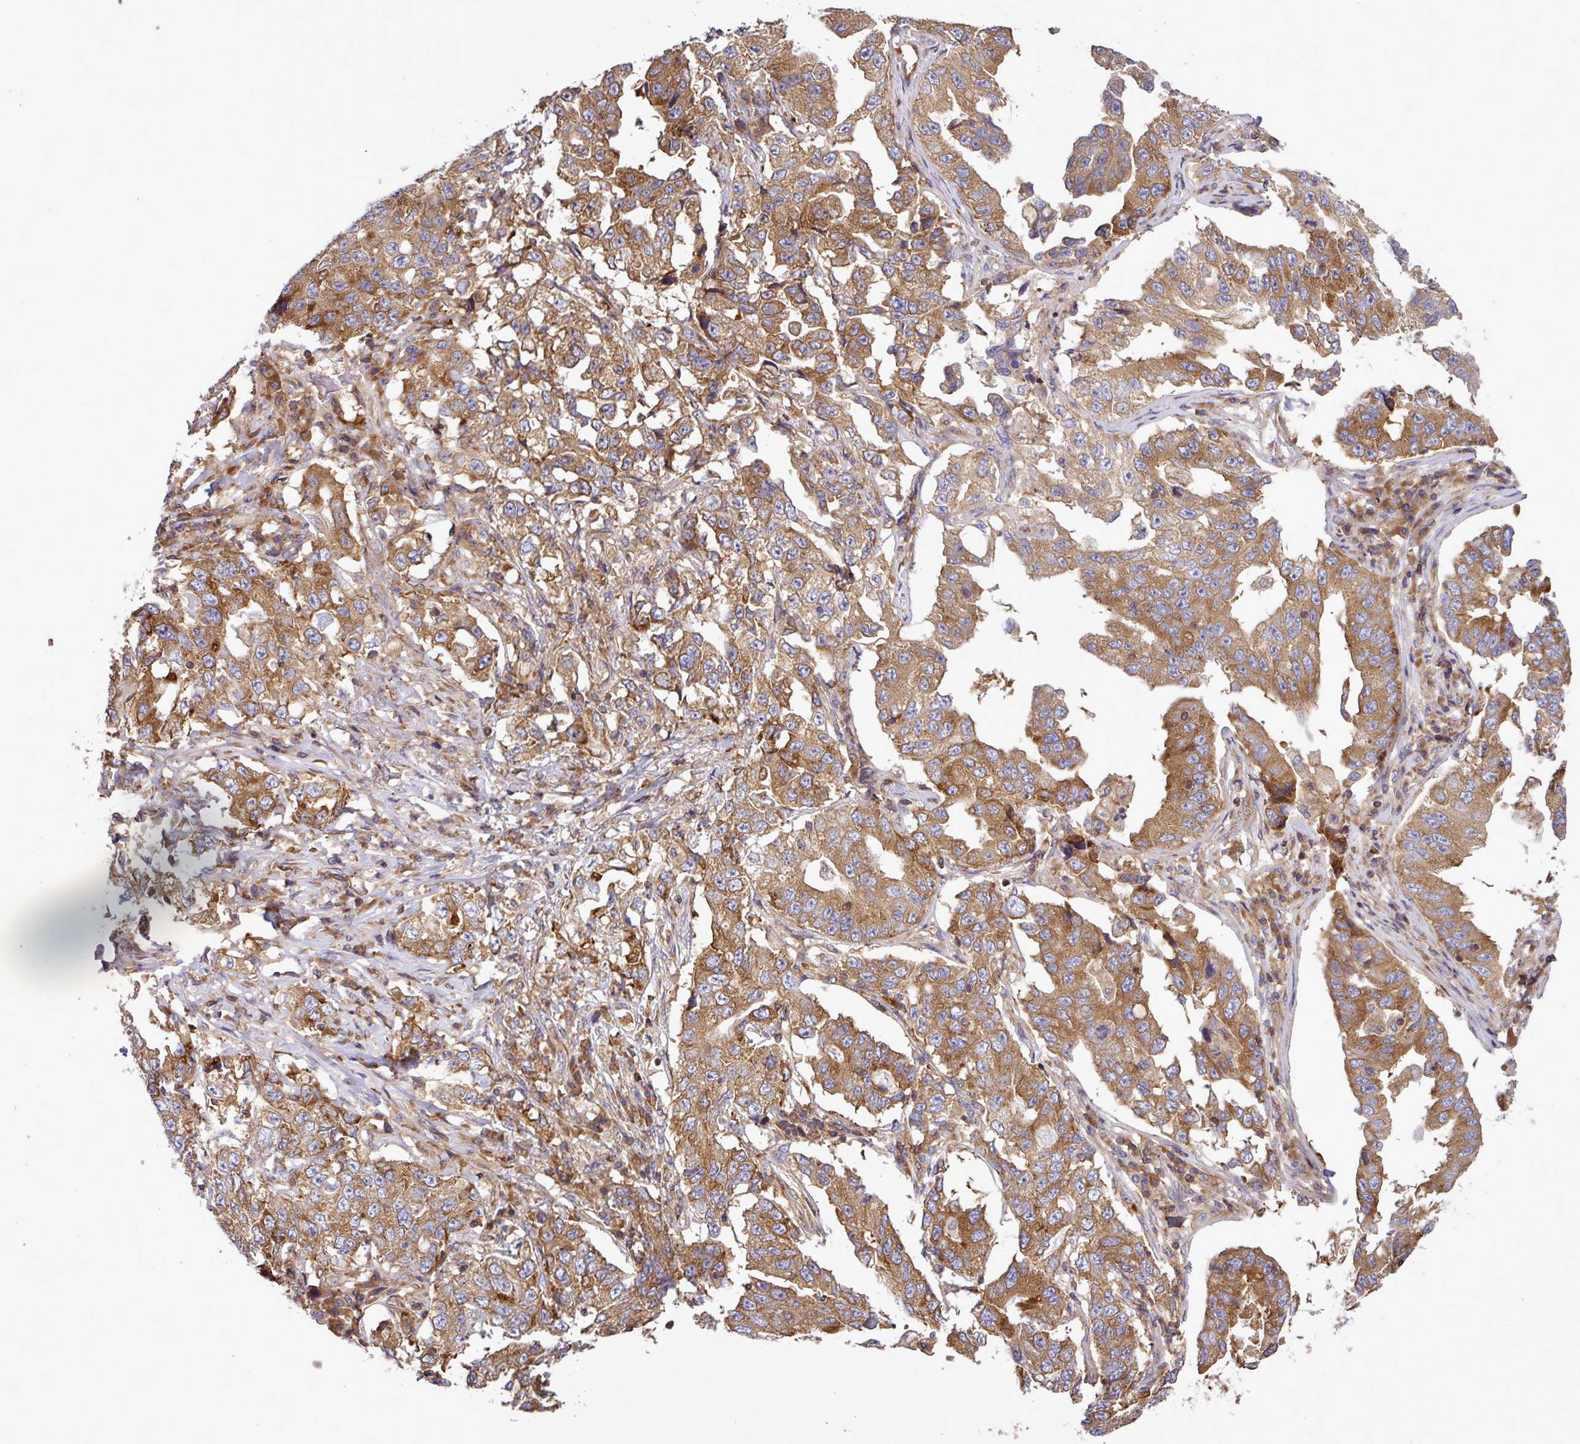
{"staining": {"intensity": "moderate", "quantity": ">75%", "location": "cytoplasmic/membranous"}, "tissue": "lung cancer", "cell_type": "Tumor cells", "image_type": "cancer", "snomed": [{"axis": "morphology", "description": "Adenocarcinoma, NOS"}, {"axis": "topography", "description": "Lung"}], "caption": "Tumor cells display medium levels of moderate cytoplasmic/membranous positivity in approximately >75% of cells in adenocarcinoma (lung).", "gene": "LRRC74B", "patient": {"sex": "female", "age": 51}}